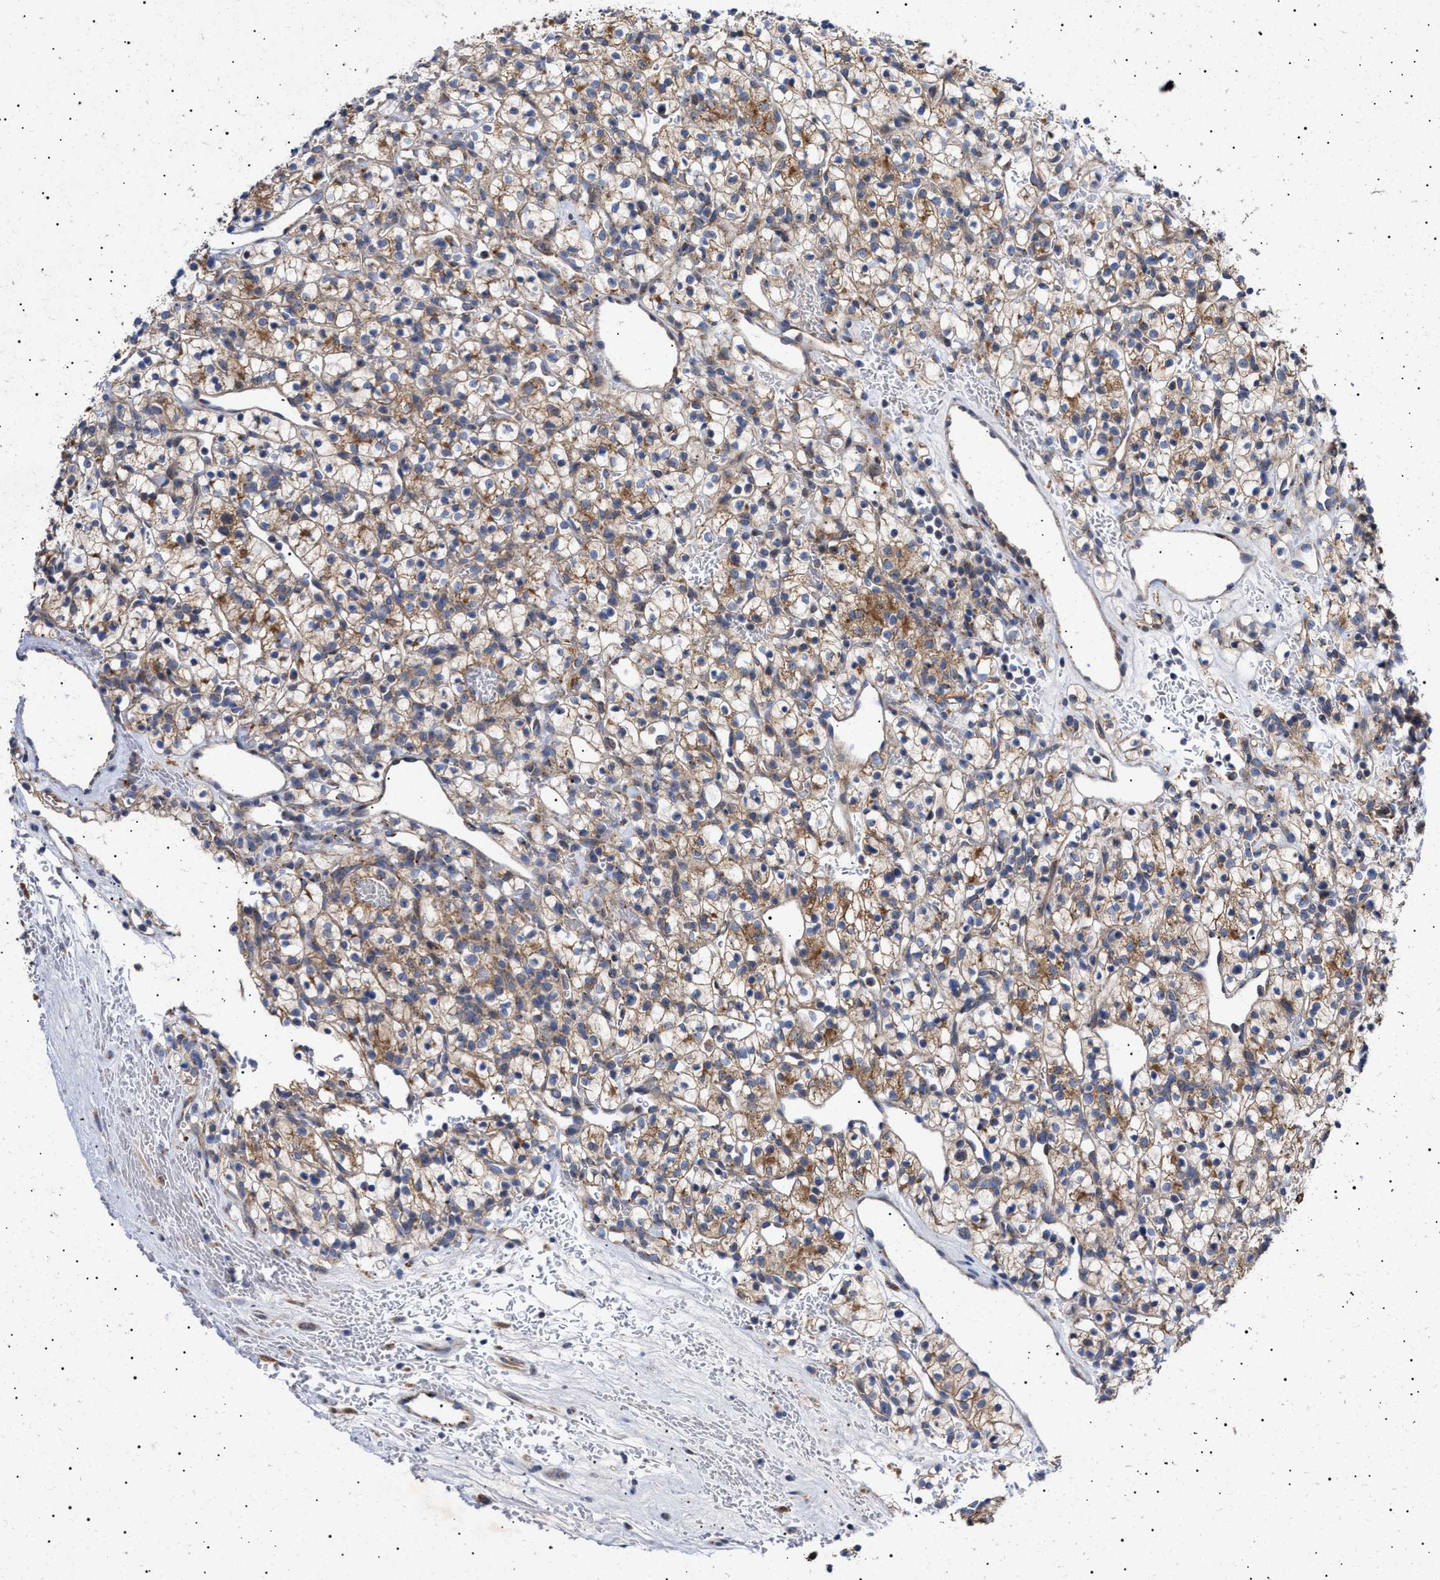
{"staining": {"intensity": "moderate", "quantity": ">75%", "location": "cytoplasmic/membranous"}, "tissue": "renal cancer", "cell_type": "Tumor cells", "image_type": "cancer", "snomed": [{"axis": "morphology", "description": "Adenocarcinoma, NOS"}, {"axis": "topography", "description": "Kidney"}], "caption": "Protein expression analysis of renal cancer (adenocarcinoma) shows moderate cytoplasmic/membranous staining in about >75% of tumor cells.", "gene": "MRPL10", "patient": {"sex": "female", "age": 57}}